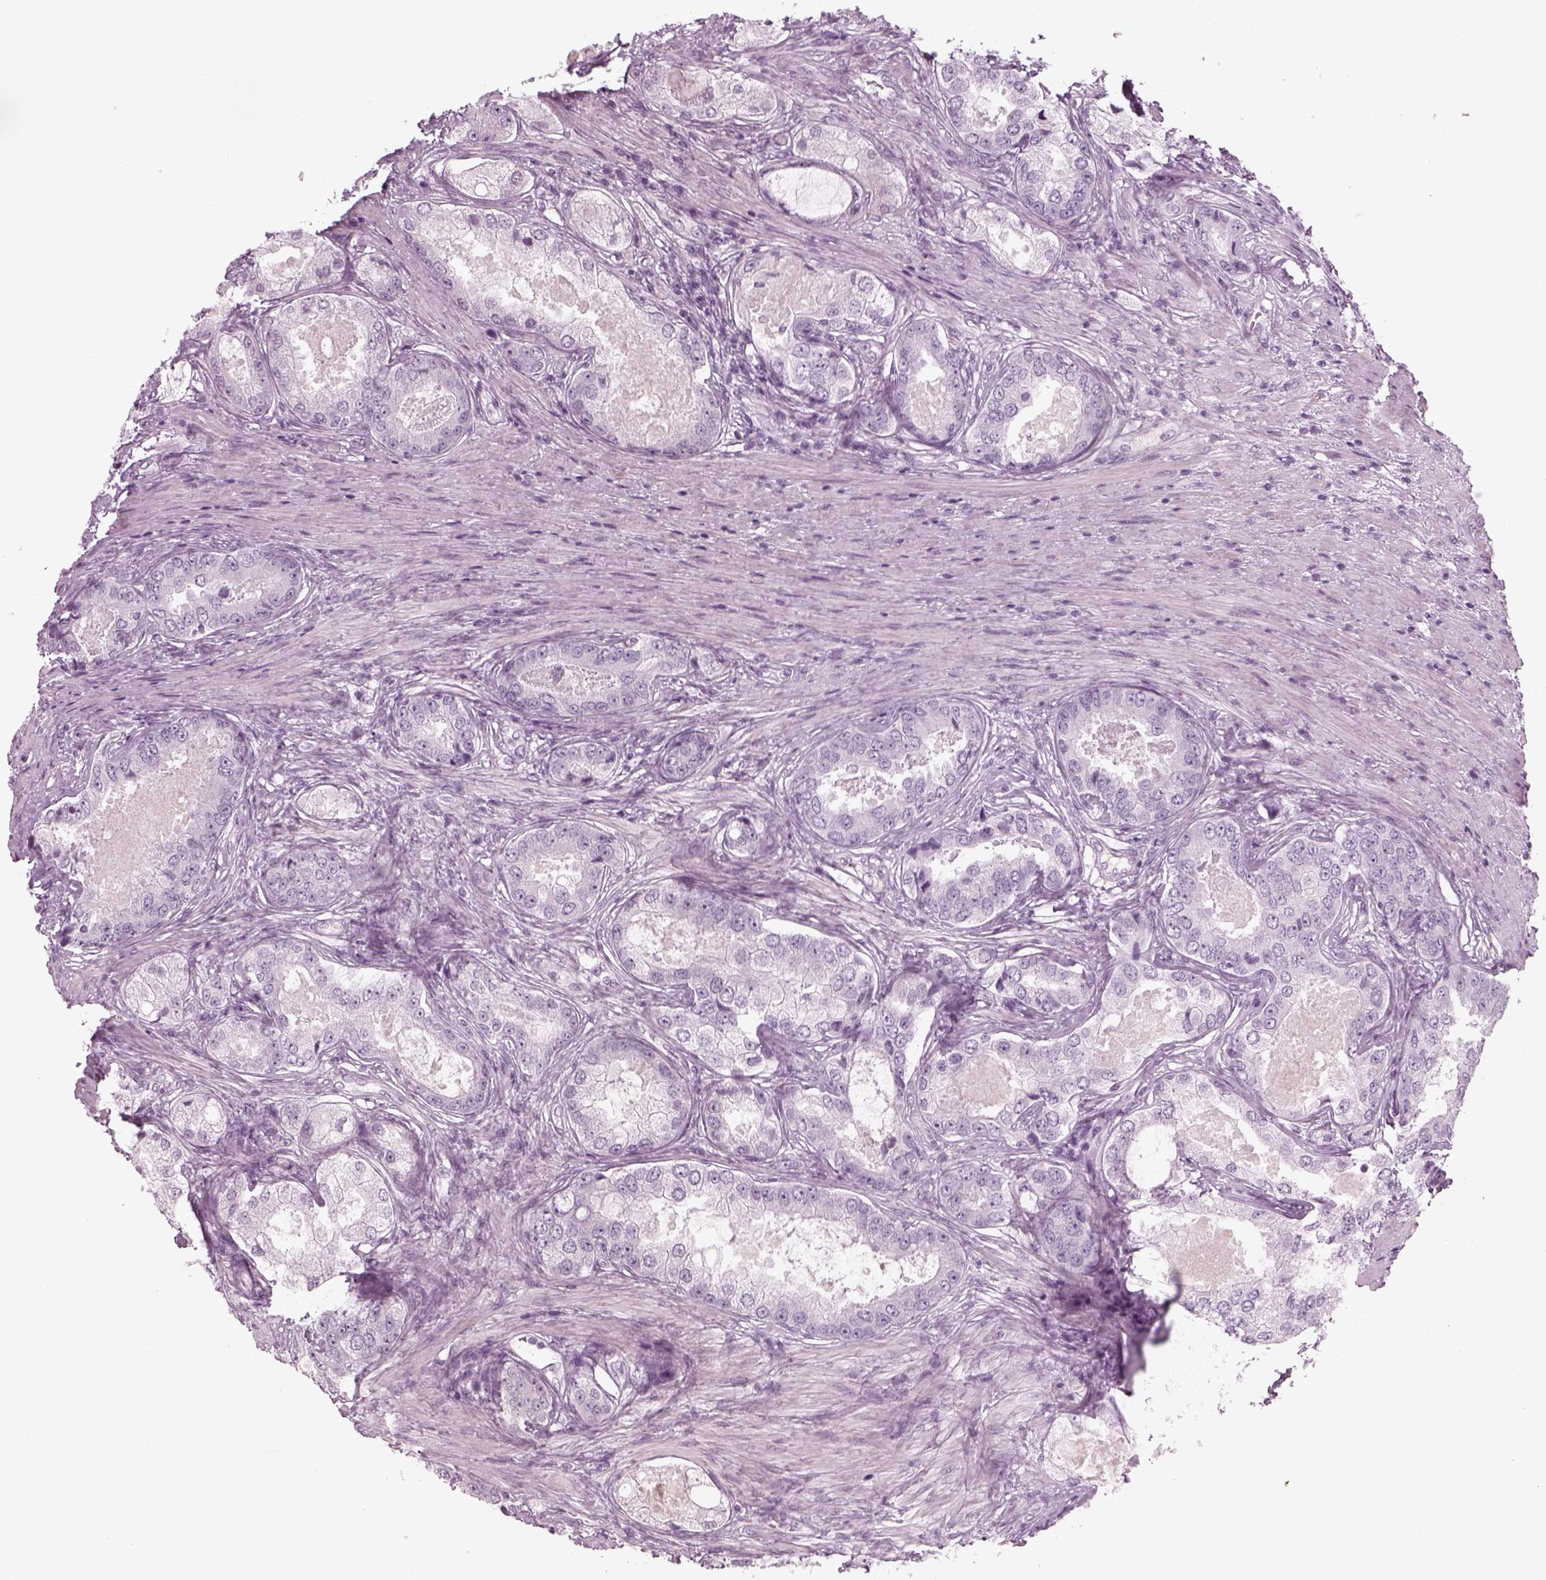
{"staining": {"intensity": "negative", "quantity": "none", "location": "none"}, "tissue": "prostate cancer", "cell_type": "Tumor cells", "image_type": "cancer", "snomed": [{"axis": "morphology", "description": "Adenocarcinoma, Low grade"}, {"axis": "topography", "description": "Prostate"}], "caption": "There is no significant expression in tumor cells of prostate cancer.", "gene": "GAS2L2", "patient": {"sex": "male", "age": 68}}